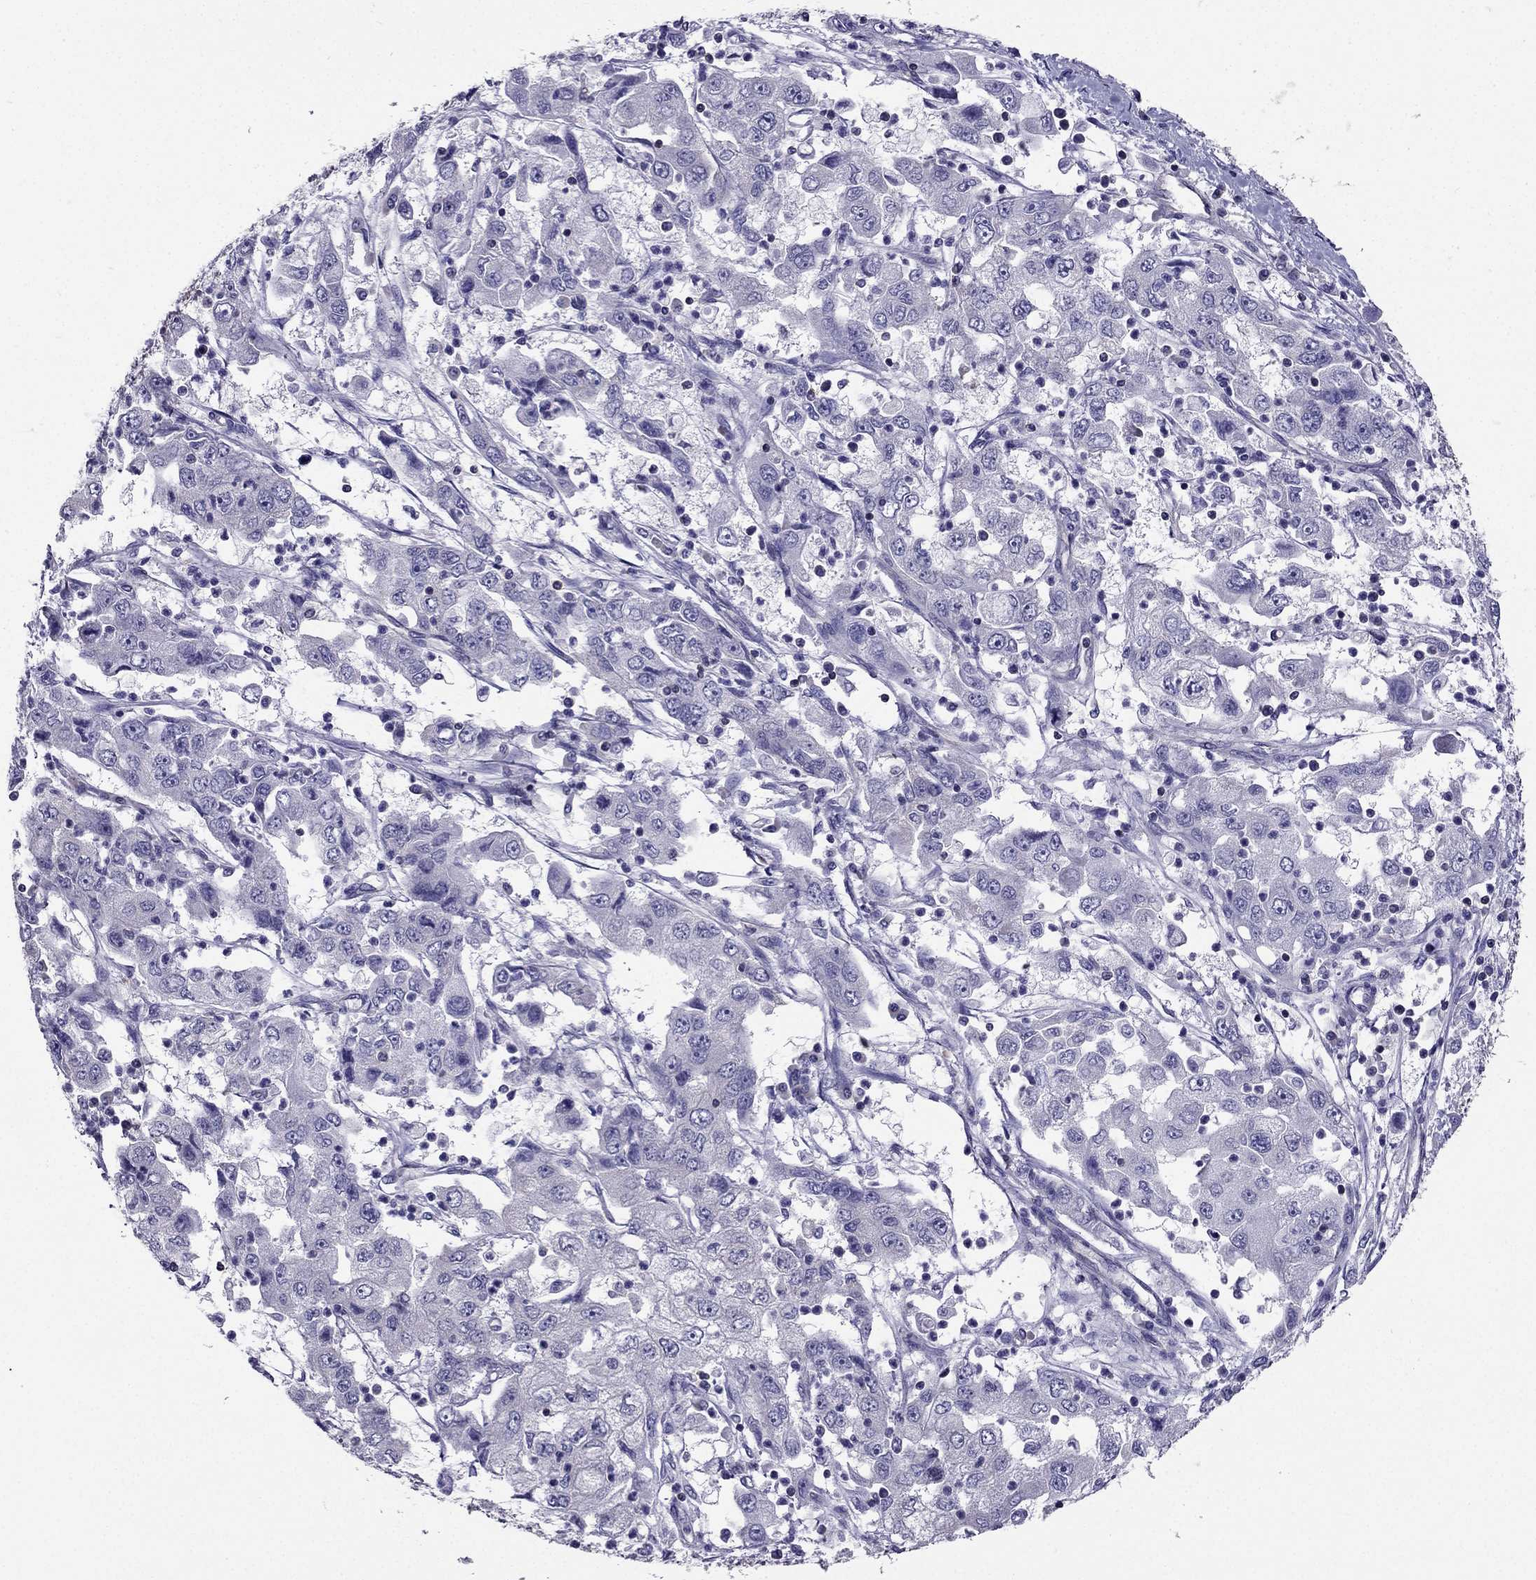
{"staining": {"intensity": "negative", "quantity": "none", "location": "none"}, "tissue": "cervical cancer", "cell_type": "Tumor cells", "image_type": "cancer", "snomed": [{"axis": "morphology", "description": "Squamous cell carcinoma, NOS"}, {"axis": "topography", "description": "Cervix"}], "caption": "This is an immunohistochemistry (IHC) micrograph of squamous cell carcinoma (cervical). There is no expression in tumor cells.", "gene": "AAK1", "patient": {"sex": "female", "age": 36}}